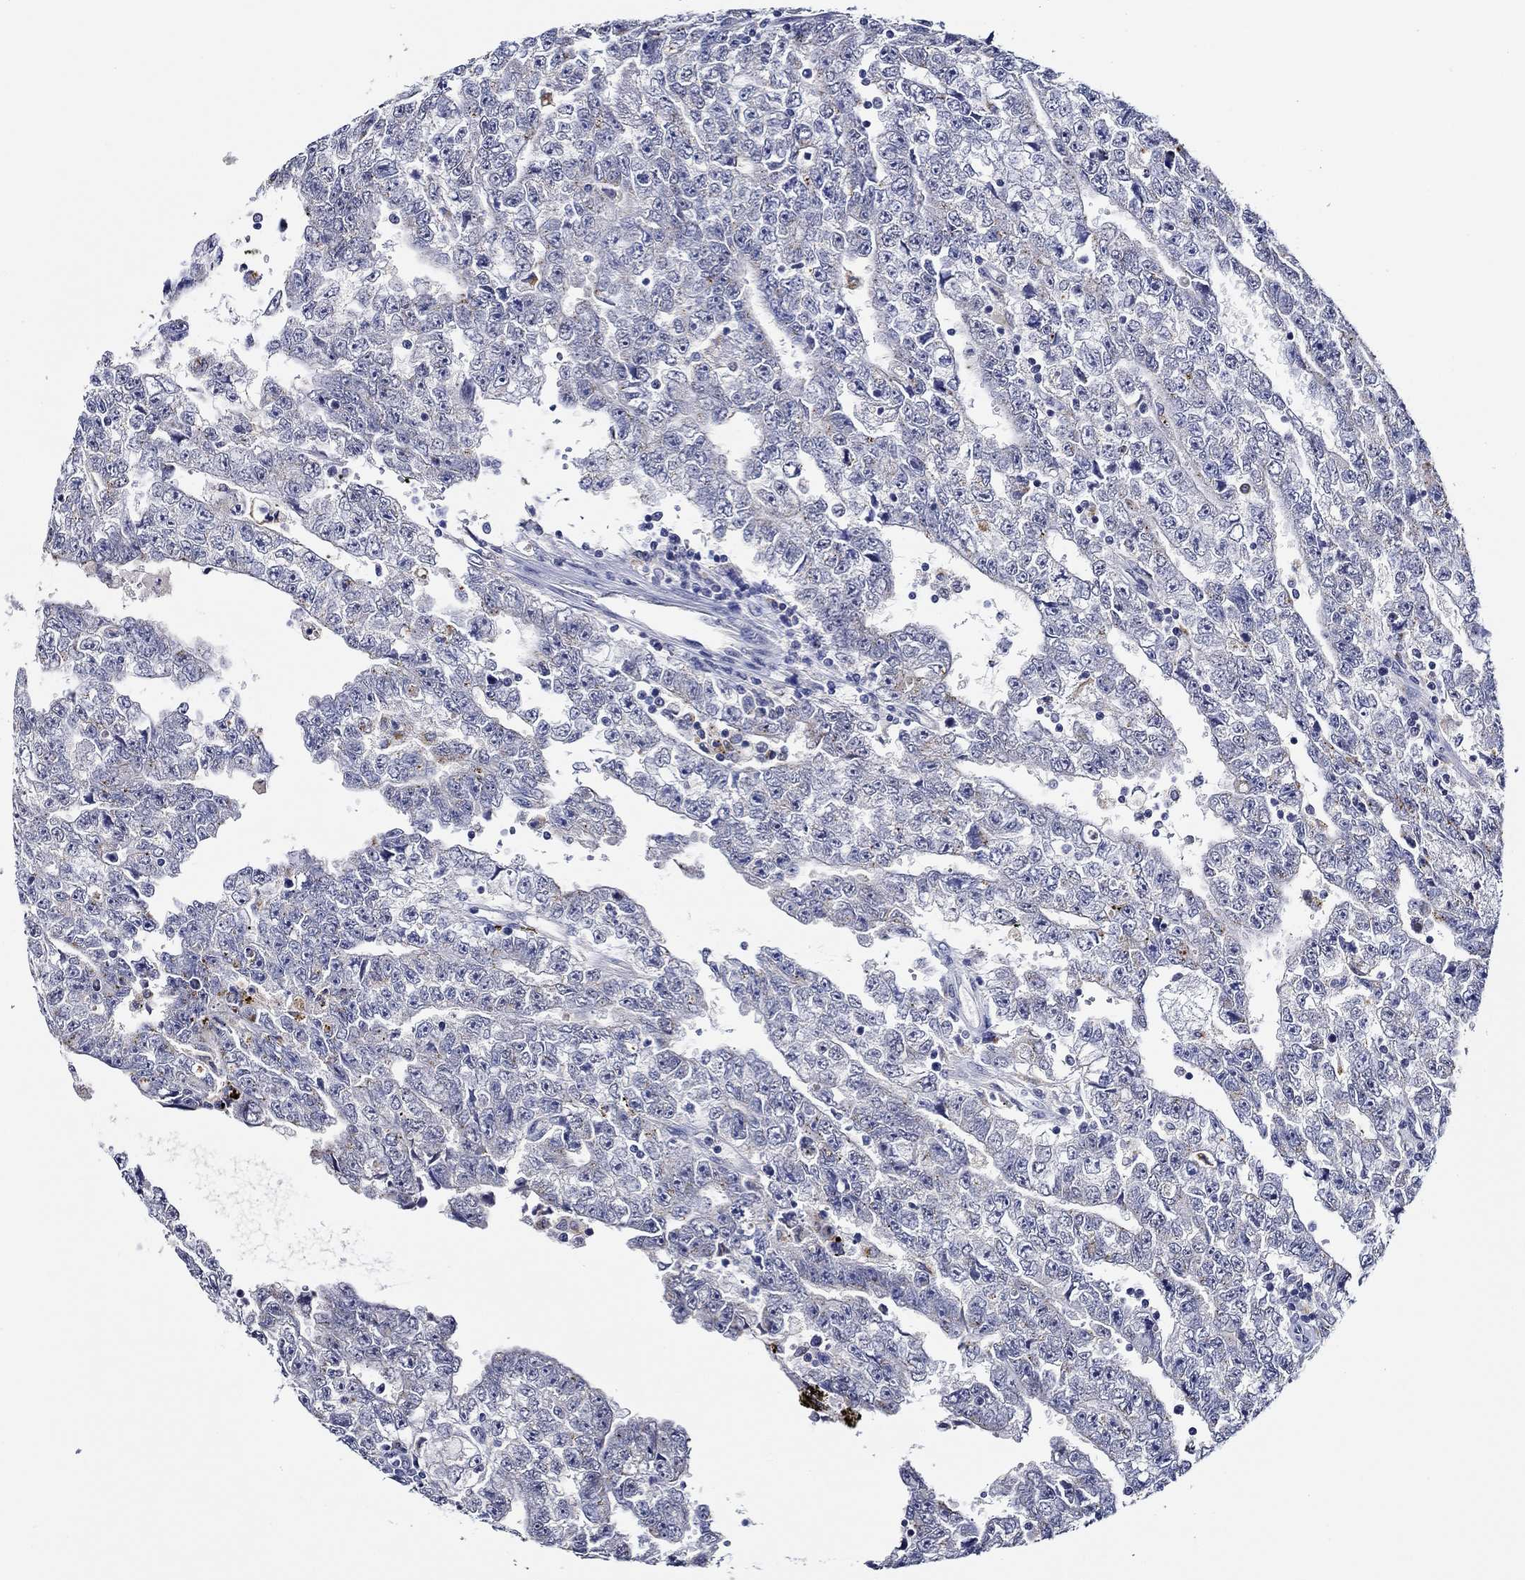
{"staining": {"intensity": "weak", "quantity": "<25%", "location": "cytoplasmic/membranous"}, "tissue": "testis cancer", "cell_type": "Tumor cells", "image_type": "cancer", "snomed": [{"axis": "morphology", "description": "Carcinoma, Embryonal, NOS"}, {"axis": "topography", "description": "Testis"}], "caption": "Protein analysis of testis cancer reveals no significant staining in tumor cells. (DAB IHC, high magnification).", "gene": "GATA2", "patient": {"sex": "male", "age": 25}}